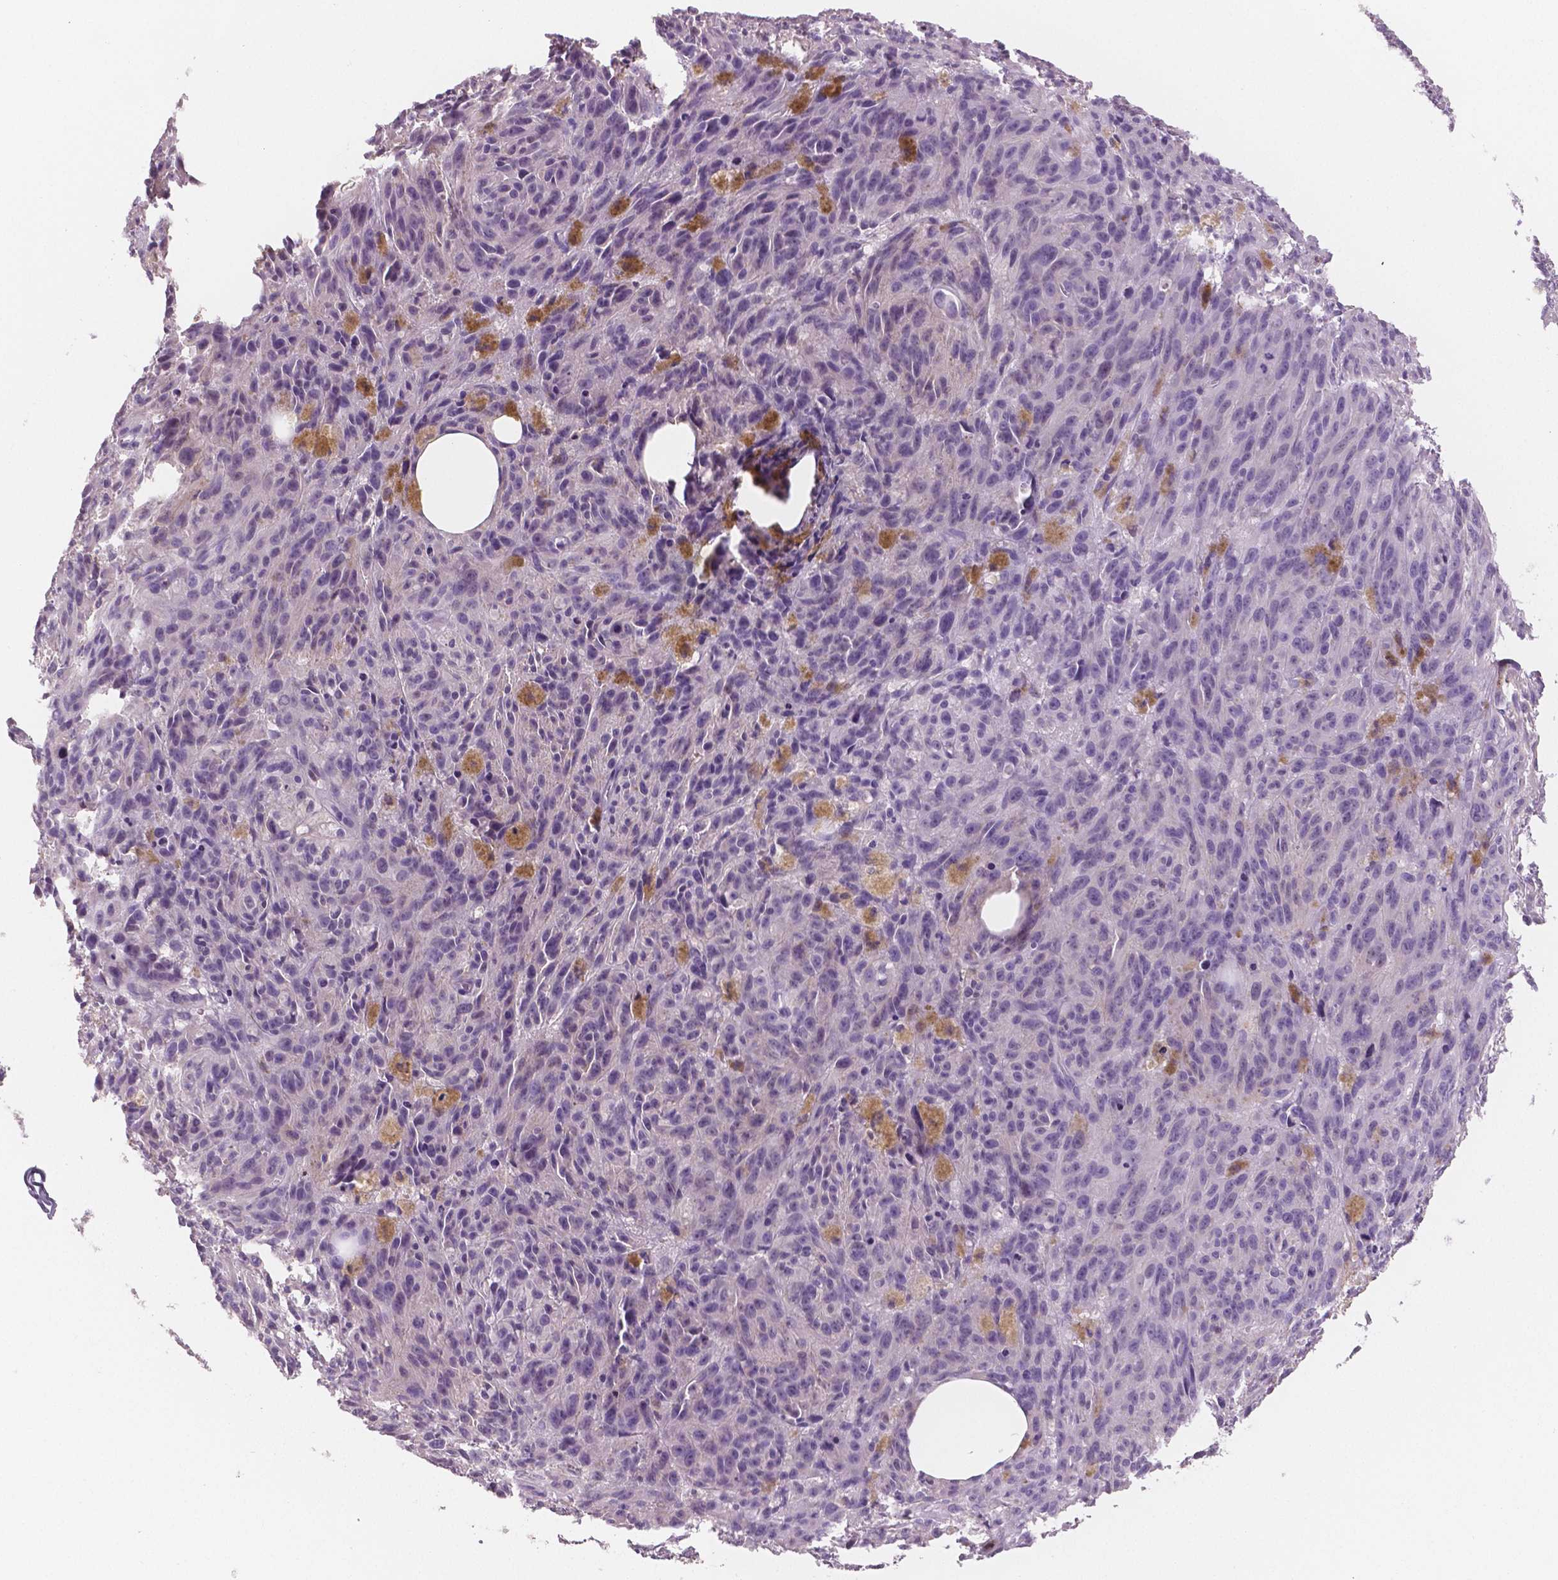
{"staining": {"intensity": "negative", "quantity": "none", "location": "none"}, "tissue": "melanoma", "cell_type": "Tumor cells", "image_type": "cancer", "snomed": [{"axis": "morphology", "description": "Malignant melanoma, NOS"}, {"axis": "topography", "description": "Skin"}], "caption": "Immunohistochemistry (IHC) of malignant melanoma reveals no staining in tumor cells. The staining is performed using DAB brown chromogen with nuclei counter-stained in using hematoxylin.", "gene": "TSPAN7", "patient": {"sex": "female", "age": 34}}